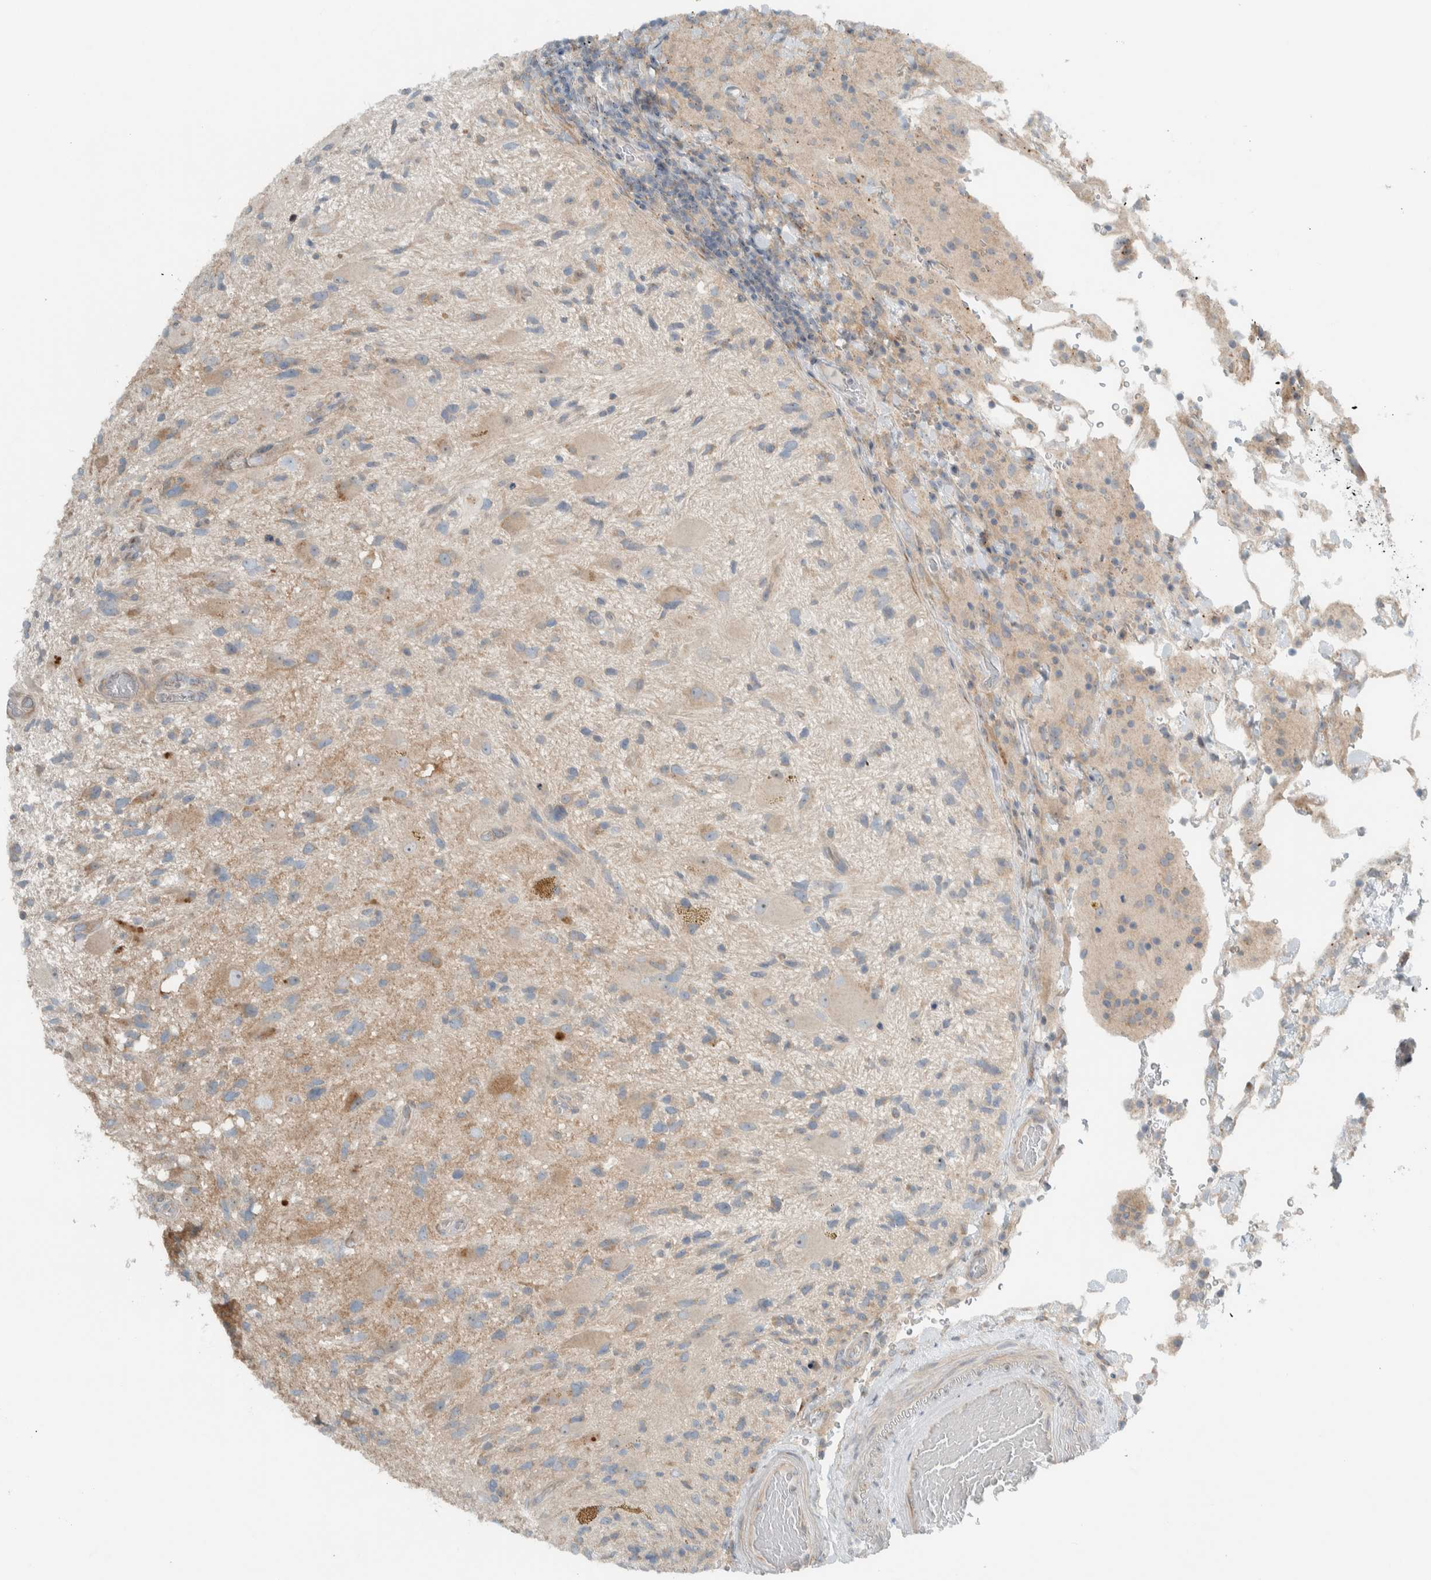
{"staining": {"intensity": "weak", "quantity": ">75%", "location": "cytoplasmic/membranous"}, "tissue": "glioma", "cell_type": "Tumor cells", "image_type": "cancer", "snomed": [{"axis": "morphology", "description": "Glioma, malignant, High grade"}, {"axis": "topography", "description": "Brain"}], "caption": "An immunohistochemistry (IHC) image of neoplastic tissue is shown. Protein staining in brown shows weak cytoplasmic/membranous positivity in glioma within tumor cells.", "gene": "HGS", "patient": {"sex": "male", "age": 33}}